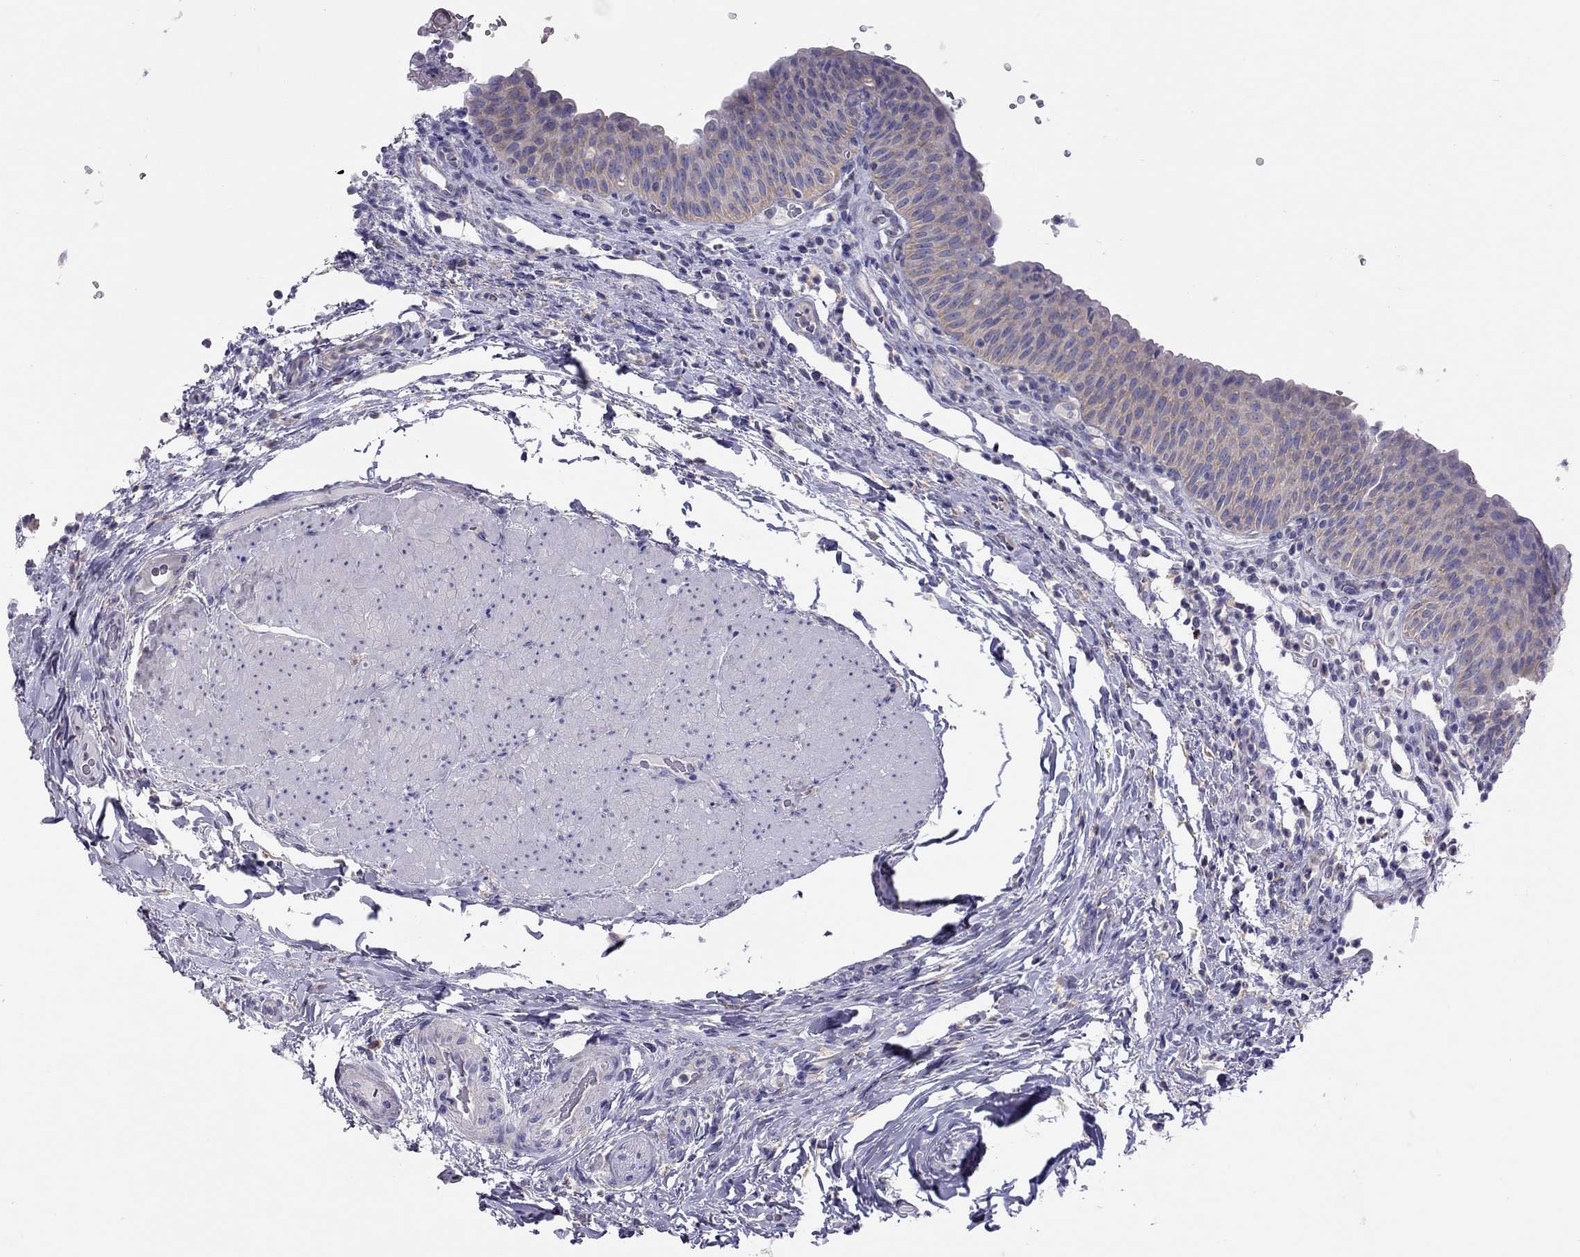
{"staining": {"intensity": "weak", "quantity": "25%-75%", "location": "cytoplasmic/membranous"}, "tissue": "urinary bladder", "cell_type": "Urothelial cells", "image_type": "normal", "snomed": [{"axis": "morphology", "description": "Normal tissue, NOS"}, {"axis": "topography", "description": "Urinary bladder"}], "caption": "DAB (3,3'-diaminobenzidine) immunohistochemical staining of normal urinary bladder displays weak cytoplasmic/membranous protein positivity in approximately 25%-75% of urothelial cells. (DAB IHC, brown staining for protein, blue staining for nuclei).", "gene": "ALOX15B", "patient": {"sex": "male", "age": 66}}